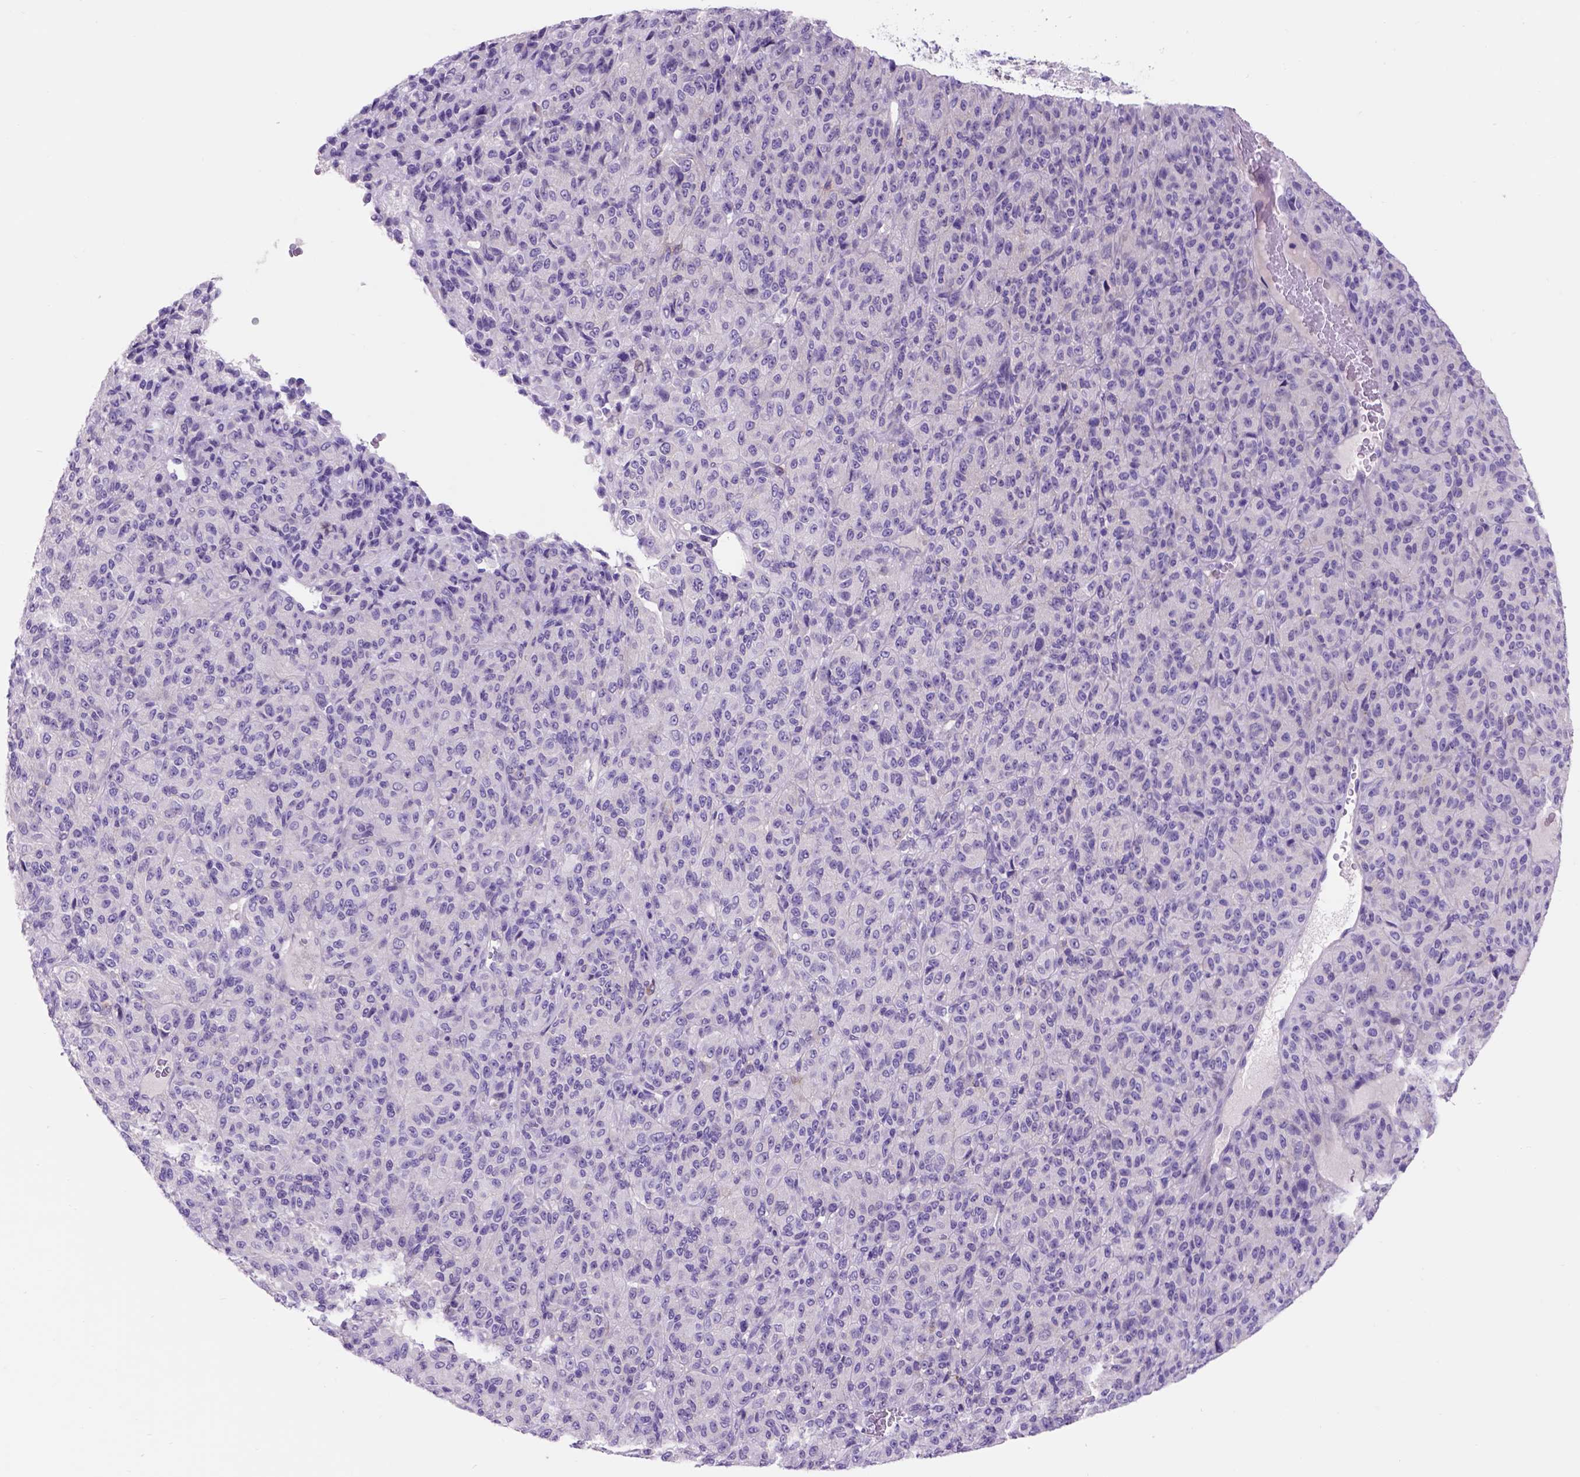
{"staining": {"intensity": "negative", "quantity": "none", "location": "none"}, "tissue": "melanoma", "cell_type": "Tumor cells", "image_type": "cancer", "snomed": [{"axis": "morphology", "description": "Malignant melanoma, Metastatic site"}, {"axis": "topography", "description": "Brain"}], "caption": "There is no significant staining in tumor cells of melanoma. (IHC, brightfield microscopy, high magnification).", "gene": "EGFR", "patient": {"sex": "female", "age": 56}}